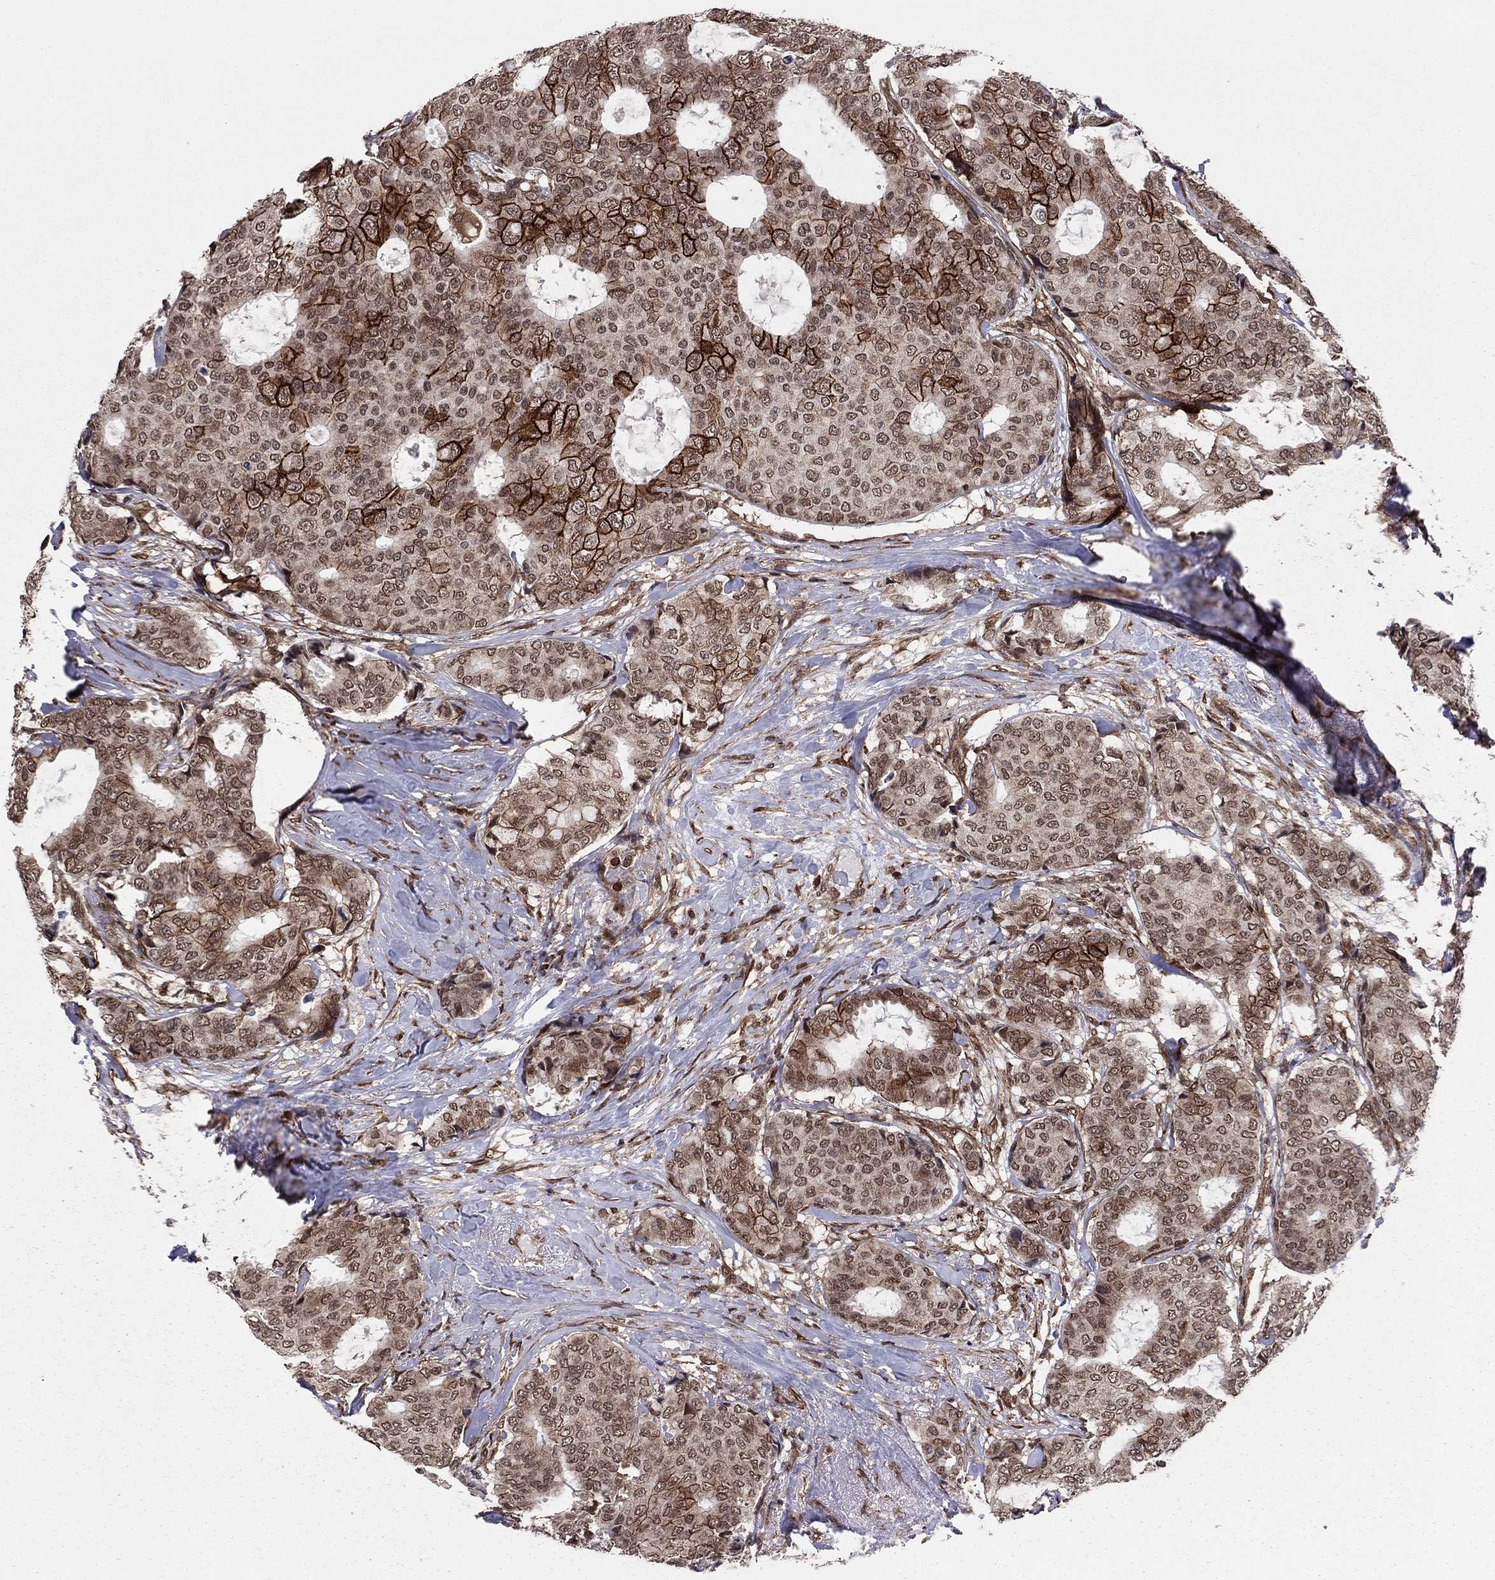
{"staining": {"intensity": "strong", "quantity": "<25%", "location": "cytoplasmic/membranous"}, "tissue": "breast cancer", "cell_type": "Tumor cells", "image_type": "cancer", "snomed": [{"axis": "morphology", "description": "Duct carcinoma"}, {"axis": "topography", "description": "Breast"}], "caption": "Protein positivity by immunohistochemistry (IHC) shows strong cytoplasmic/membranous positivity in about <25% of tumor cells in breast invasive ductal carcinoma.", "gene": "SSX2IP", "patient": {"sex": "female", "age": 75}}